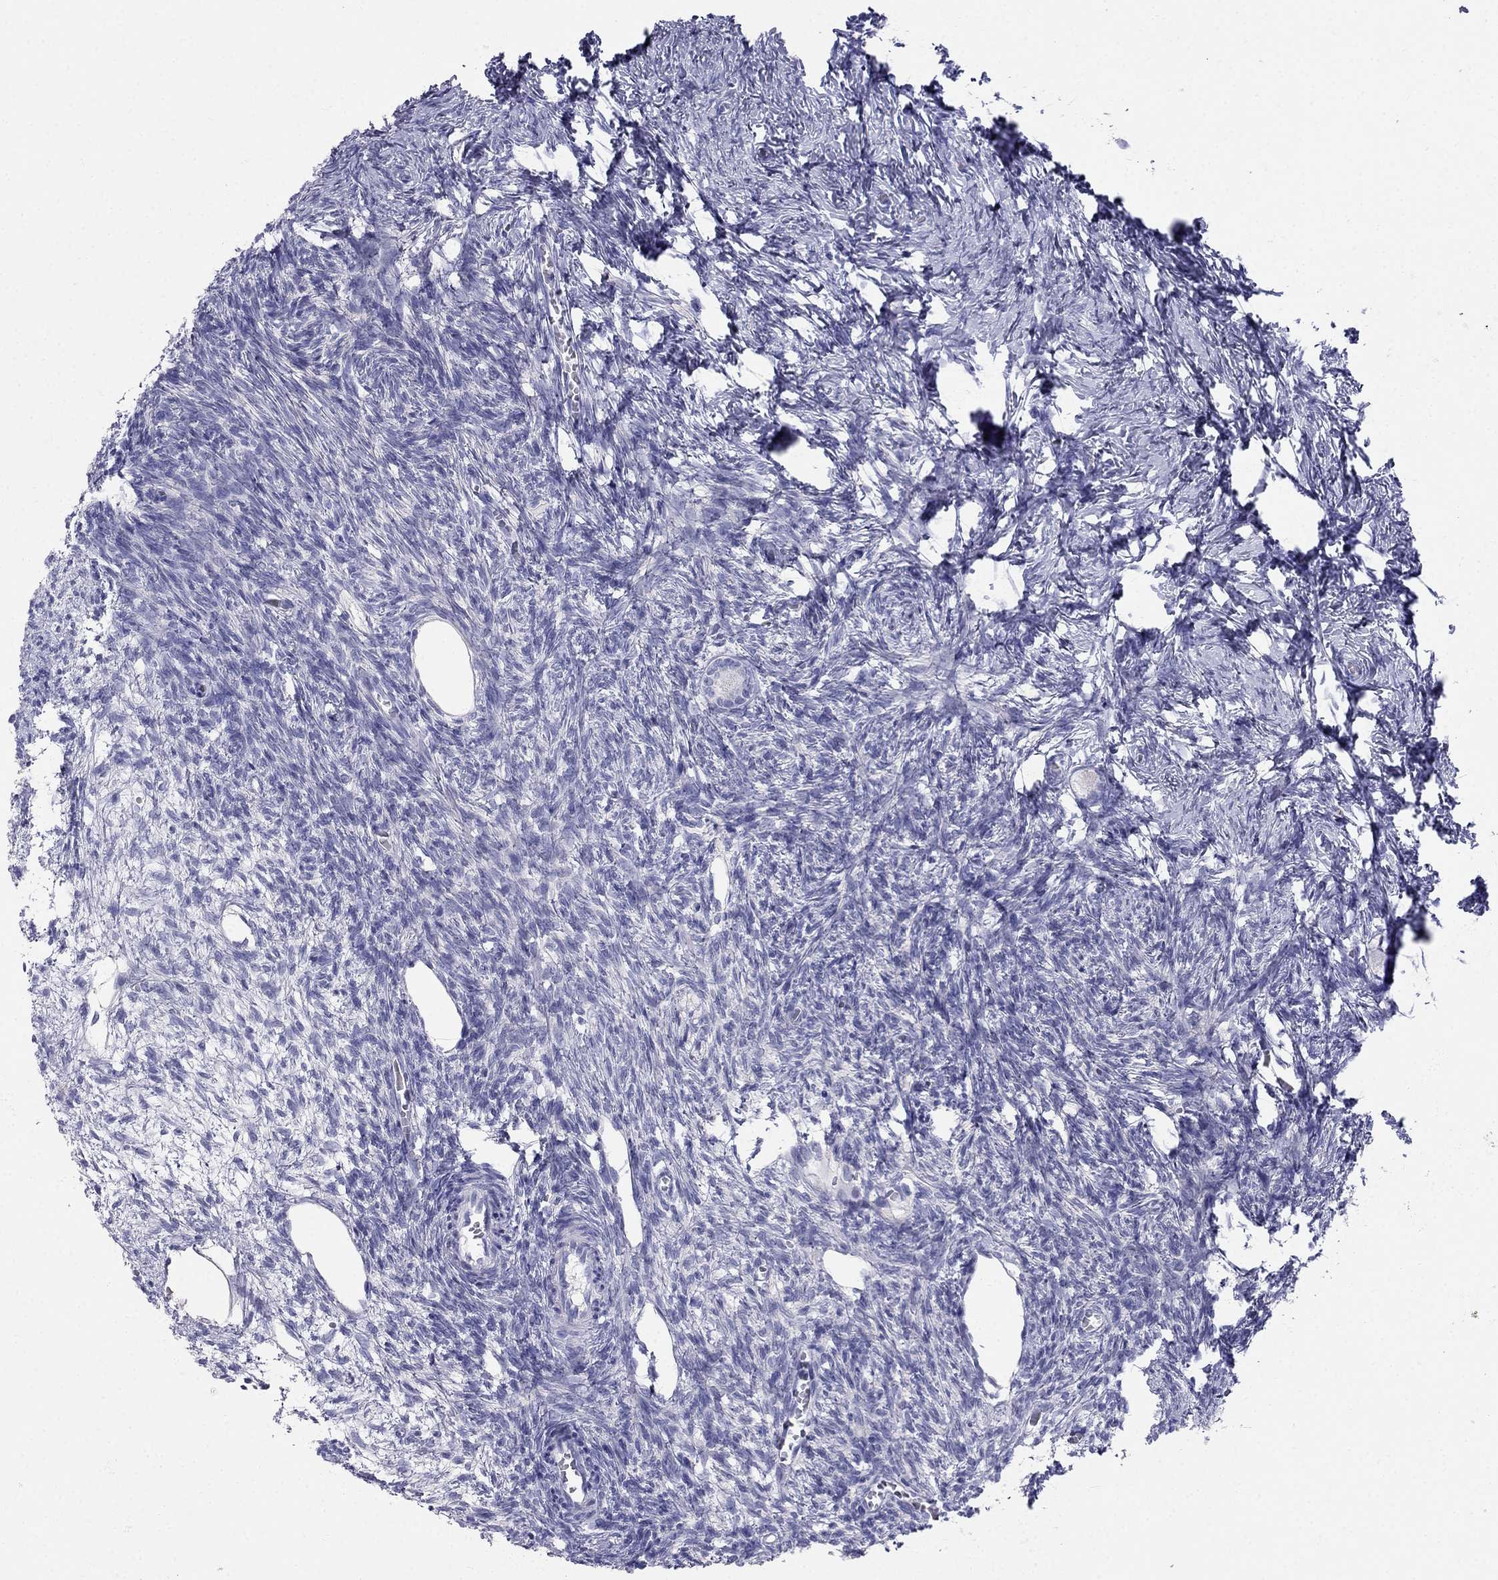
{"staining": {"intensity": "negative", "quantity": "none", "location": "none"}, "tissue": "ovary", "cell_type": "Follicle cells", "image_type": "normal", "snomed": [{"axis": "morphology", "description": "Normal tissue, NOS"}, {"axis": "topography", "description": "Ovary"}], "caption": "The image exhibits no significant staining in follicle cells of ovary.", "gene": "RFLNA", "patient": {"sex": "female", "age": 27}}